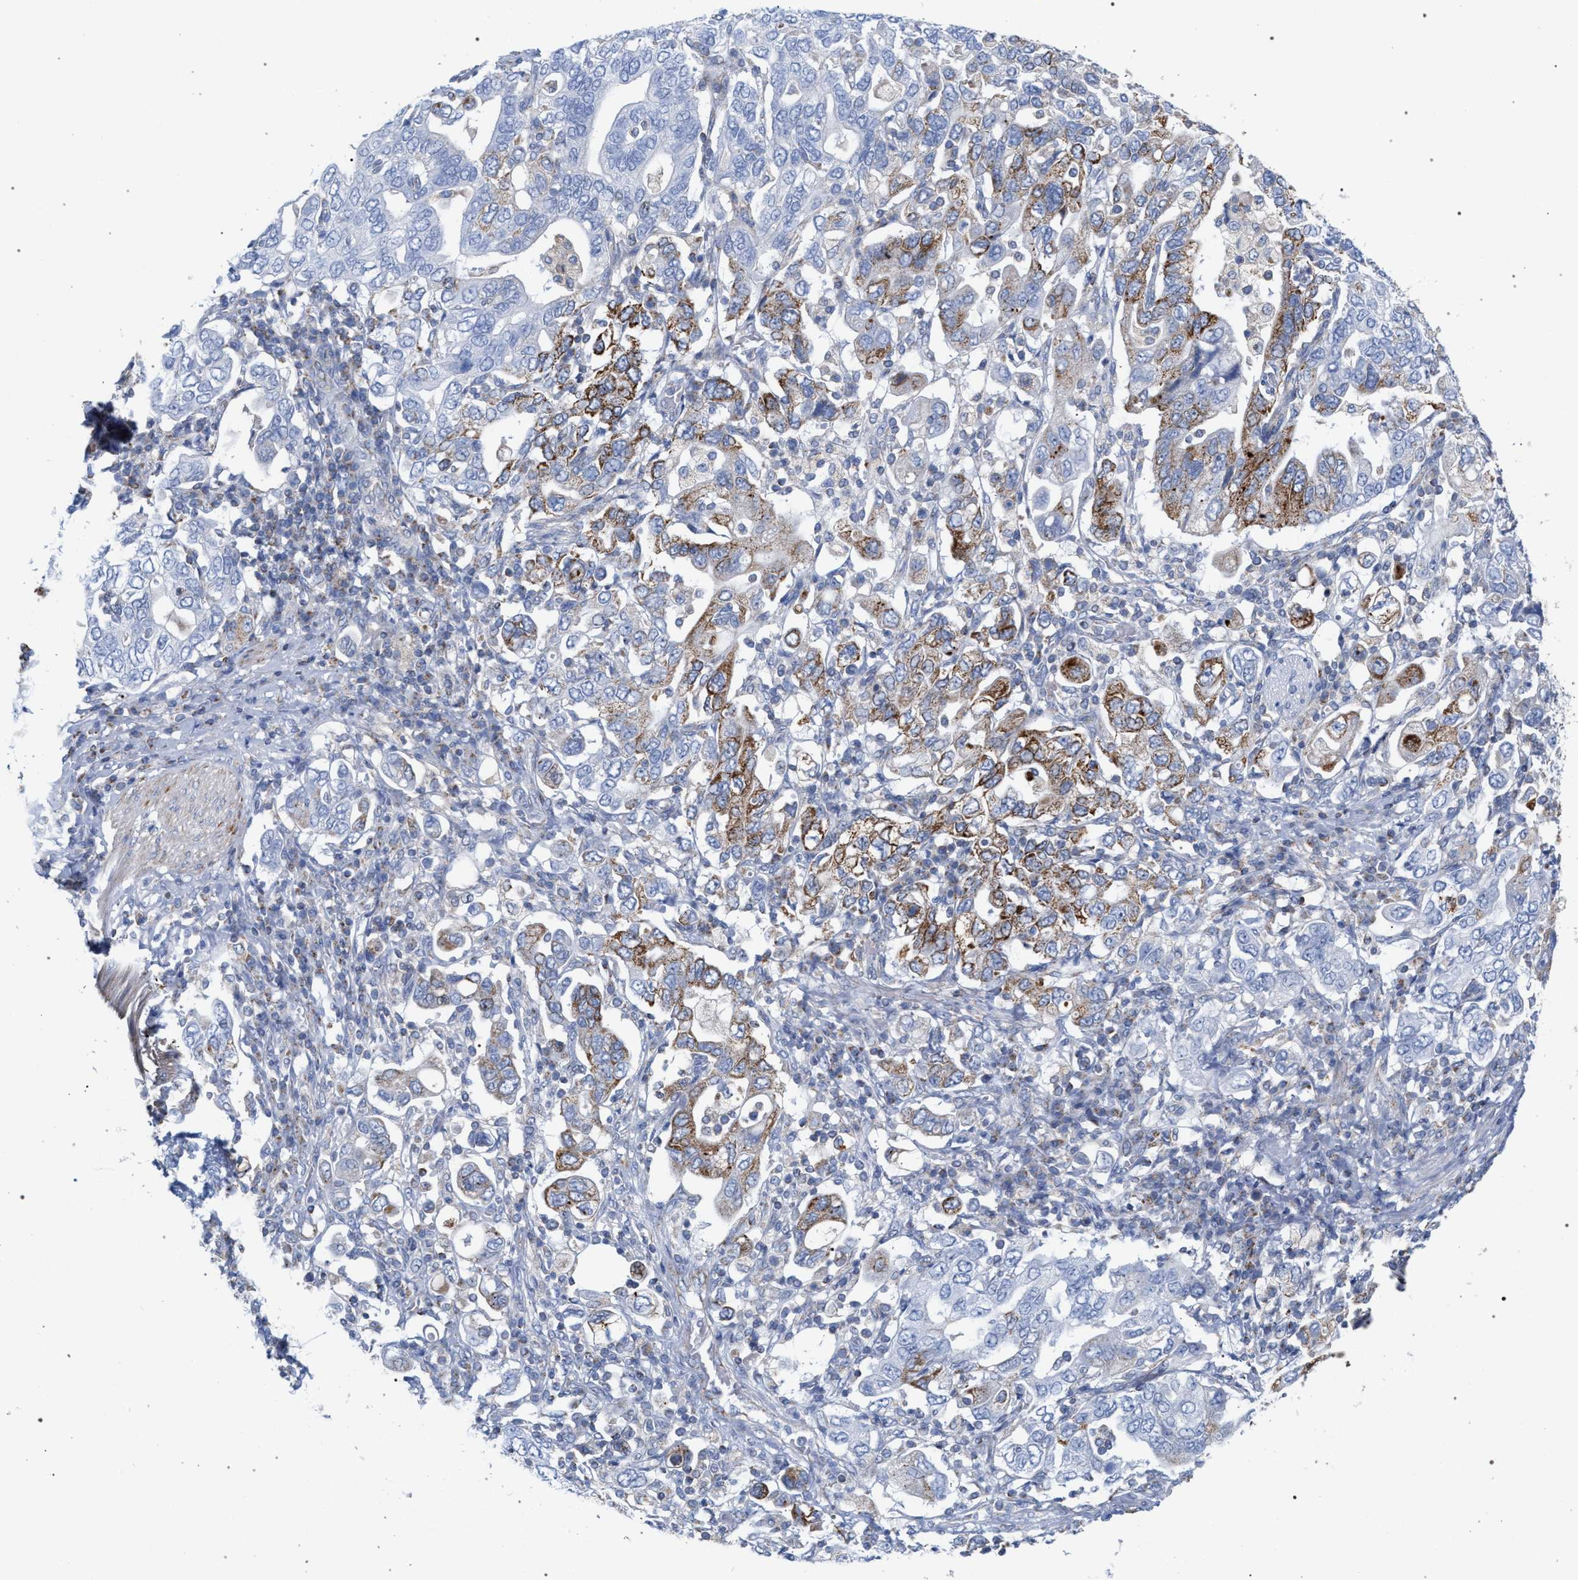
{"staining": {"intensity": "moderate", "quantity": "<25%", "location": "cytoplasmic/membranous"}, "tissue": "stomach cancer", "cell_type": "Tumor cells", "image_type": "cancer", "snomed": [{"axis": "morphology", "description": "Adenocarcinoma, NOS"}, {"axis": "topography", "description": "Stomach, upper"}], "caption": "High-power microscopy captured an IHC photomicrograph of stomach cancer (adenocarcinoma), revealing moderate cytoplasmic/membranous staining in approximately <25% of tumor cells. Nuclei are stained in blue.", "gene": "ECI2", "patient": {"sex": "male", "age": 62}}